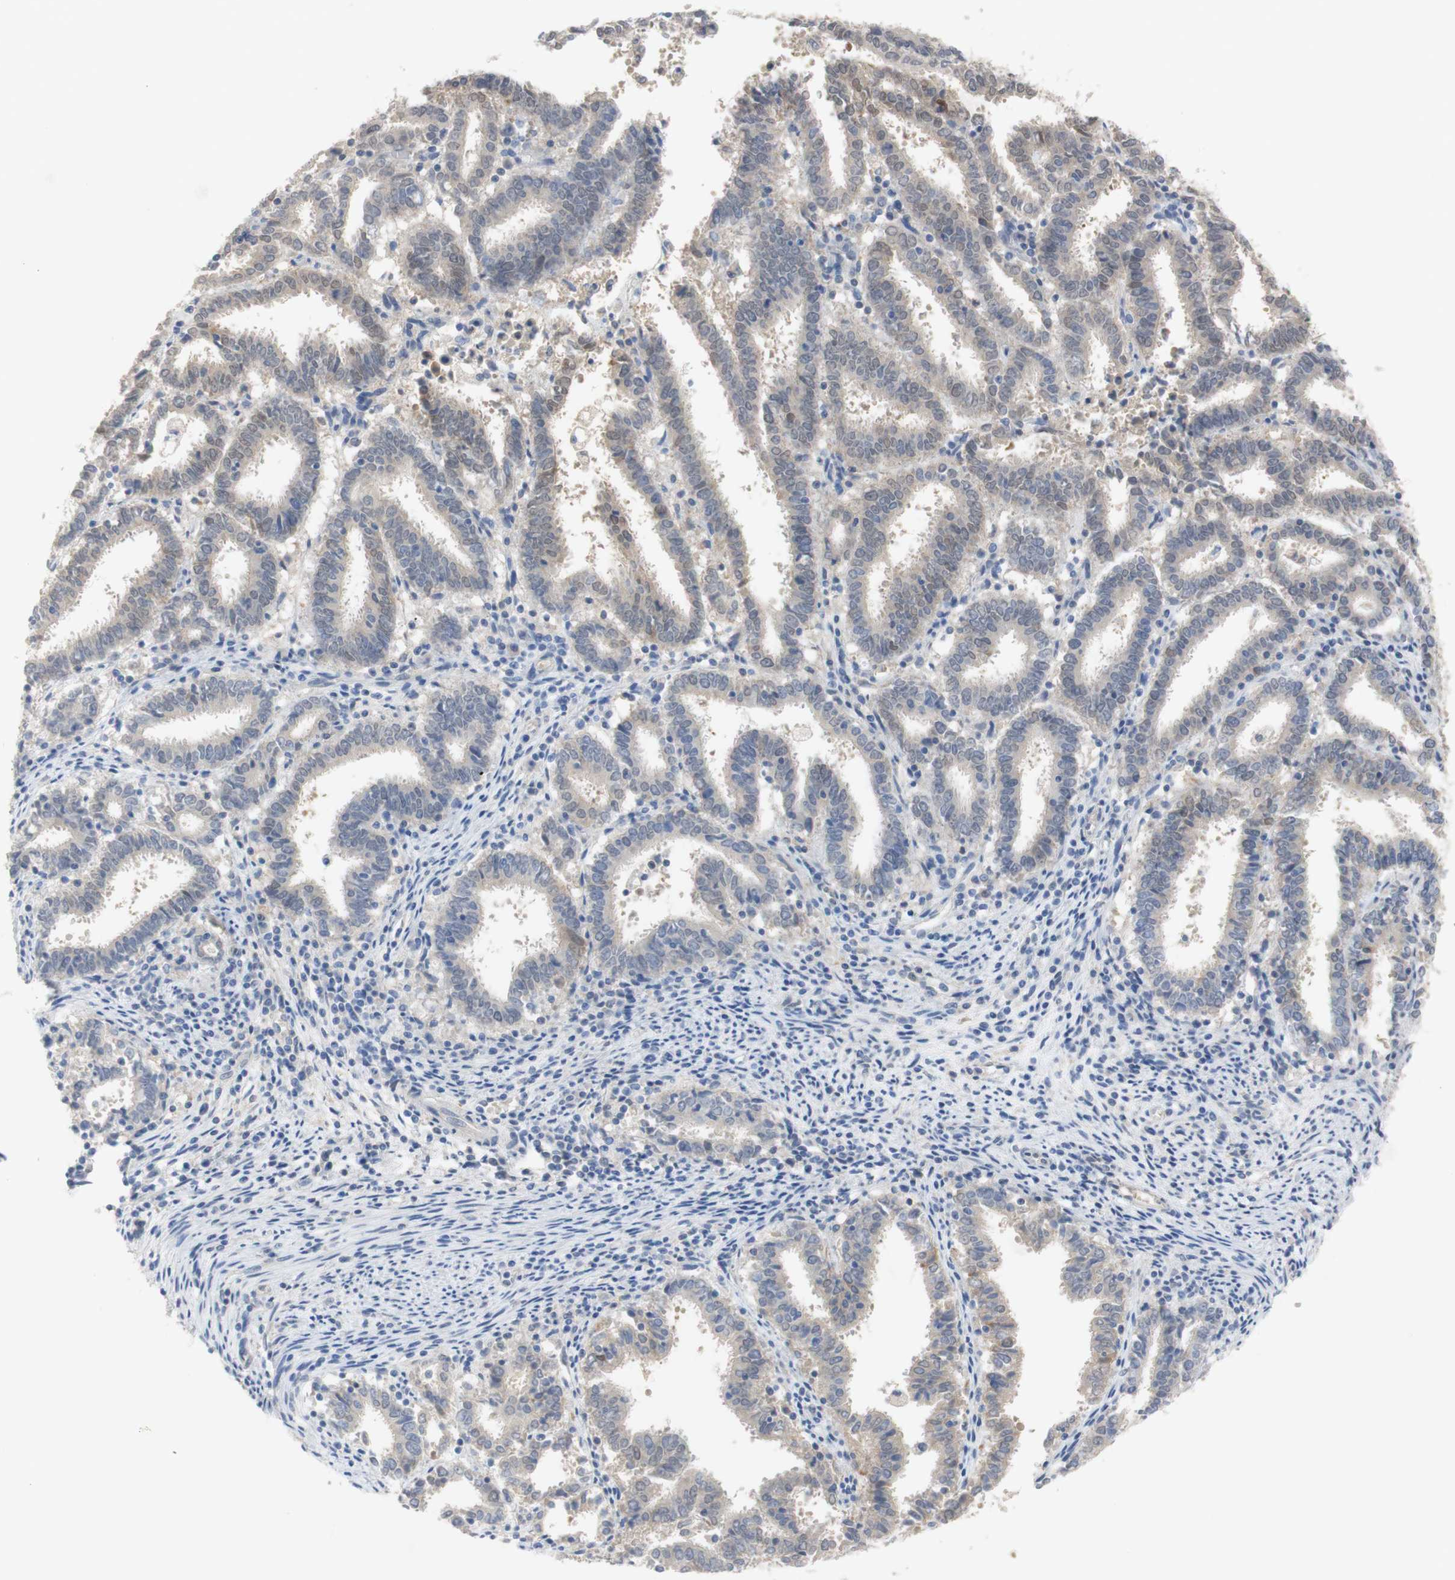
{"staining": {"intensity": "weak", "quantity": "25%-75%", "location": "cytoplasmic/membranous"}, "tissue": "endometrial cancer", "cell_type": "Tumor cells", "image_type": "cancer", "snomed": [{"axis": "morphology", "description": "Adenocarcinoma, NOS"}, {"axis": "topography", "description": "Uterus"}], "caption": "A photomicrograph of adenocarcinoma (endometrial) stained for a protein displays weak cytoplasmic/membranous brown staining in tumor cells. (Brightfield microscopy of DAB IHC at high magnification).", "gene": "SELENBP1", "patient": {"sex": "female", "age": 83}}